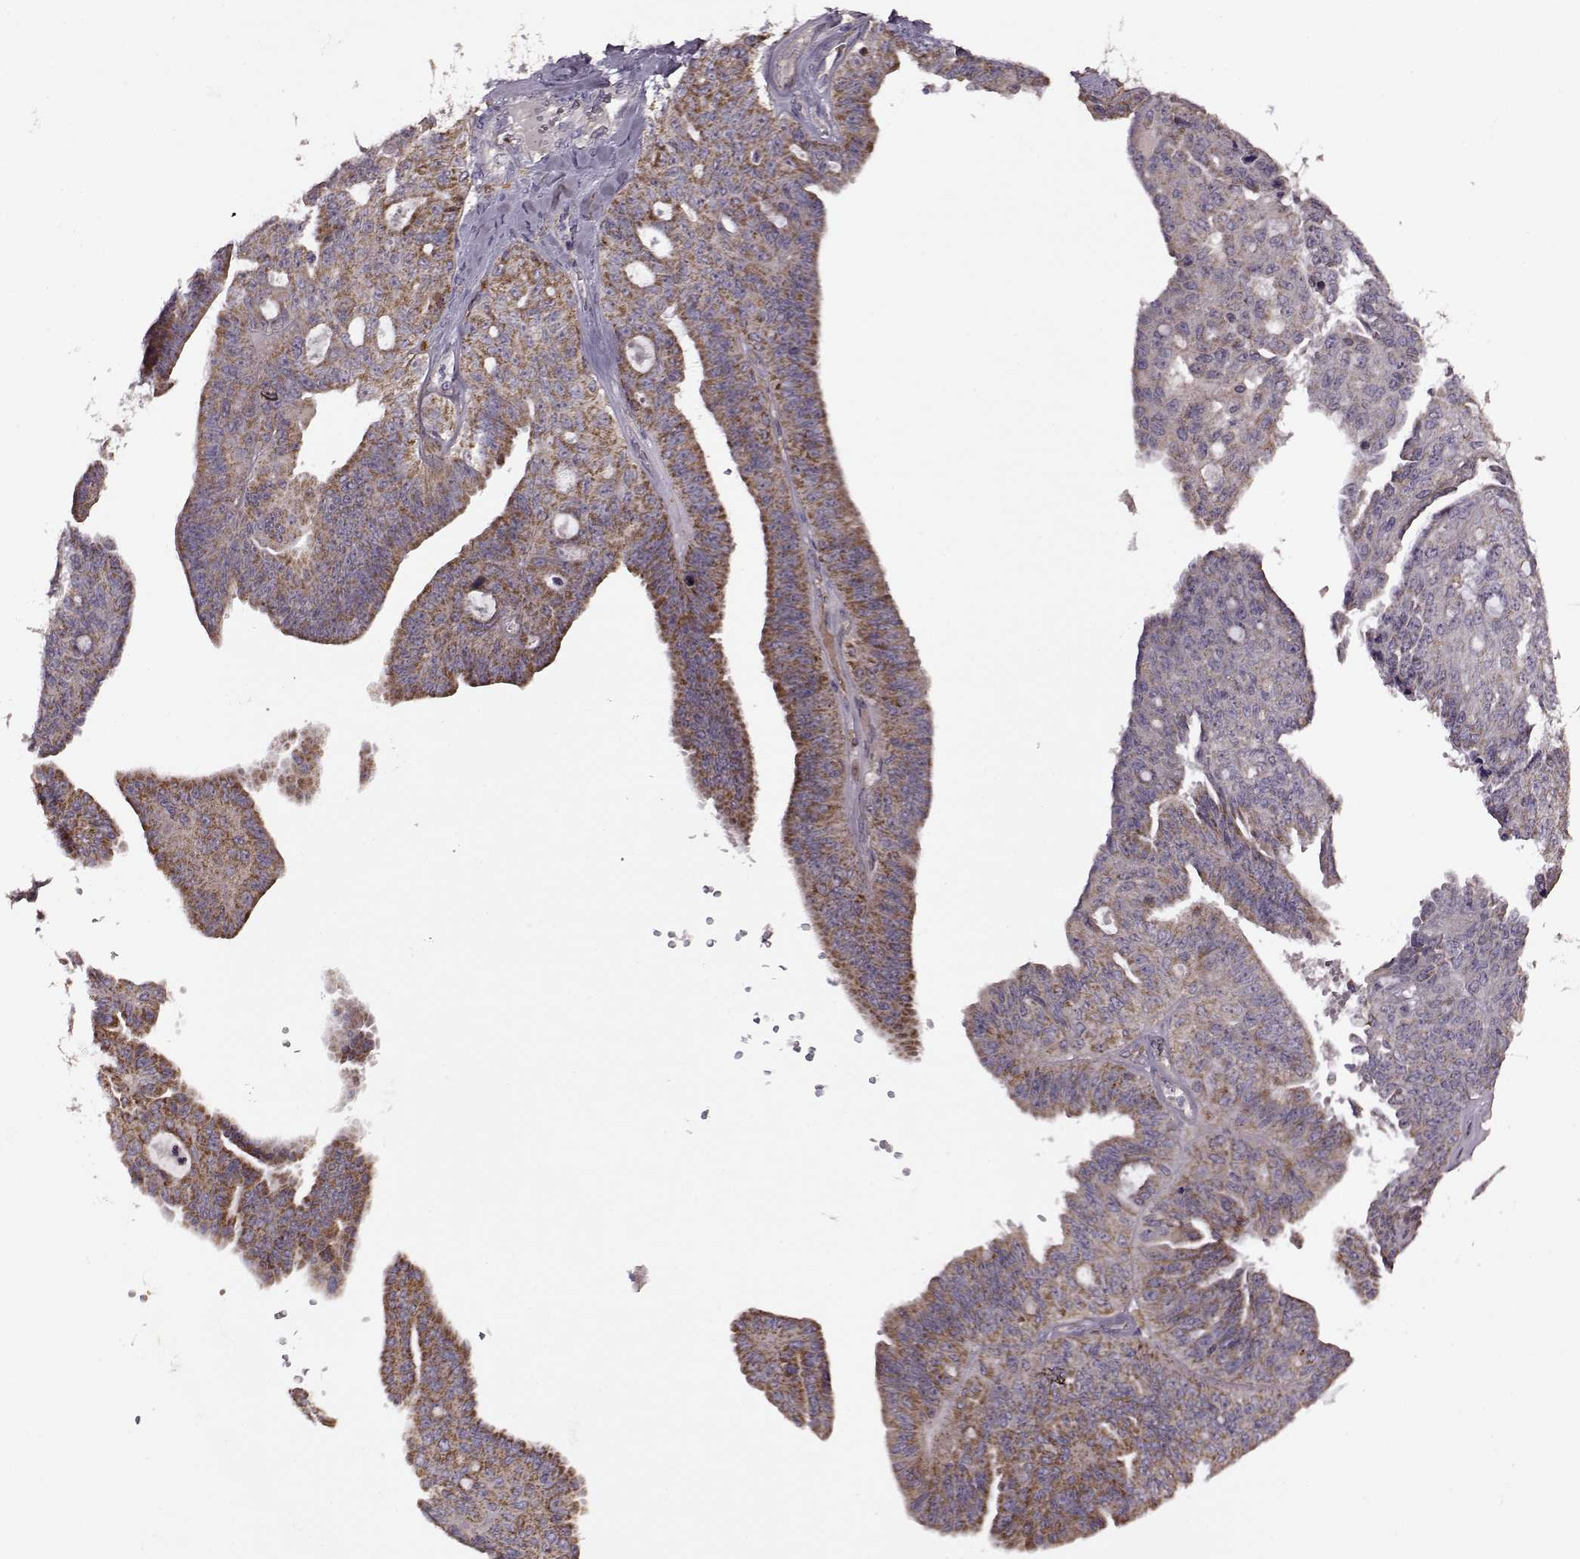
{"staining": {"intensity": "moderate", "quantity": "25%-75%", "location": "cytoplasmic/membranous"}, "tissue": "ovarian cancer", "cell_type": "Tumor cells", "image_type": "cancer", "snomed": [{"axis": "morphology", "description": "Cystadenocarcinoma, serous, NOS"}, {"axis": "topography", "description": "Ovary"}], "caption": "Serous cystadenocarcinoma (ovarian) was stained to show a protein in brown. There is medium levels of moderate cytoplasmic/membranous positivity in approximately 25%-75% of tumor cells.", "gene": "MTSS1", "patient": {"sex": "female", "age": 71}}